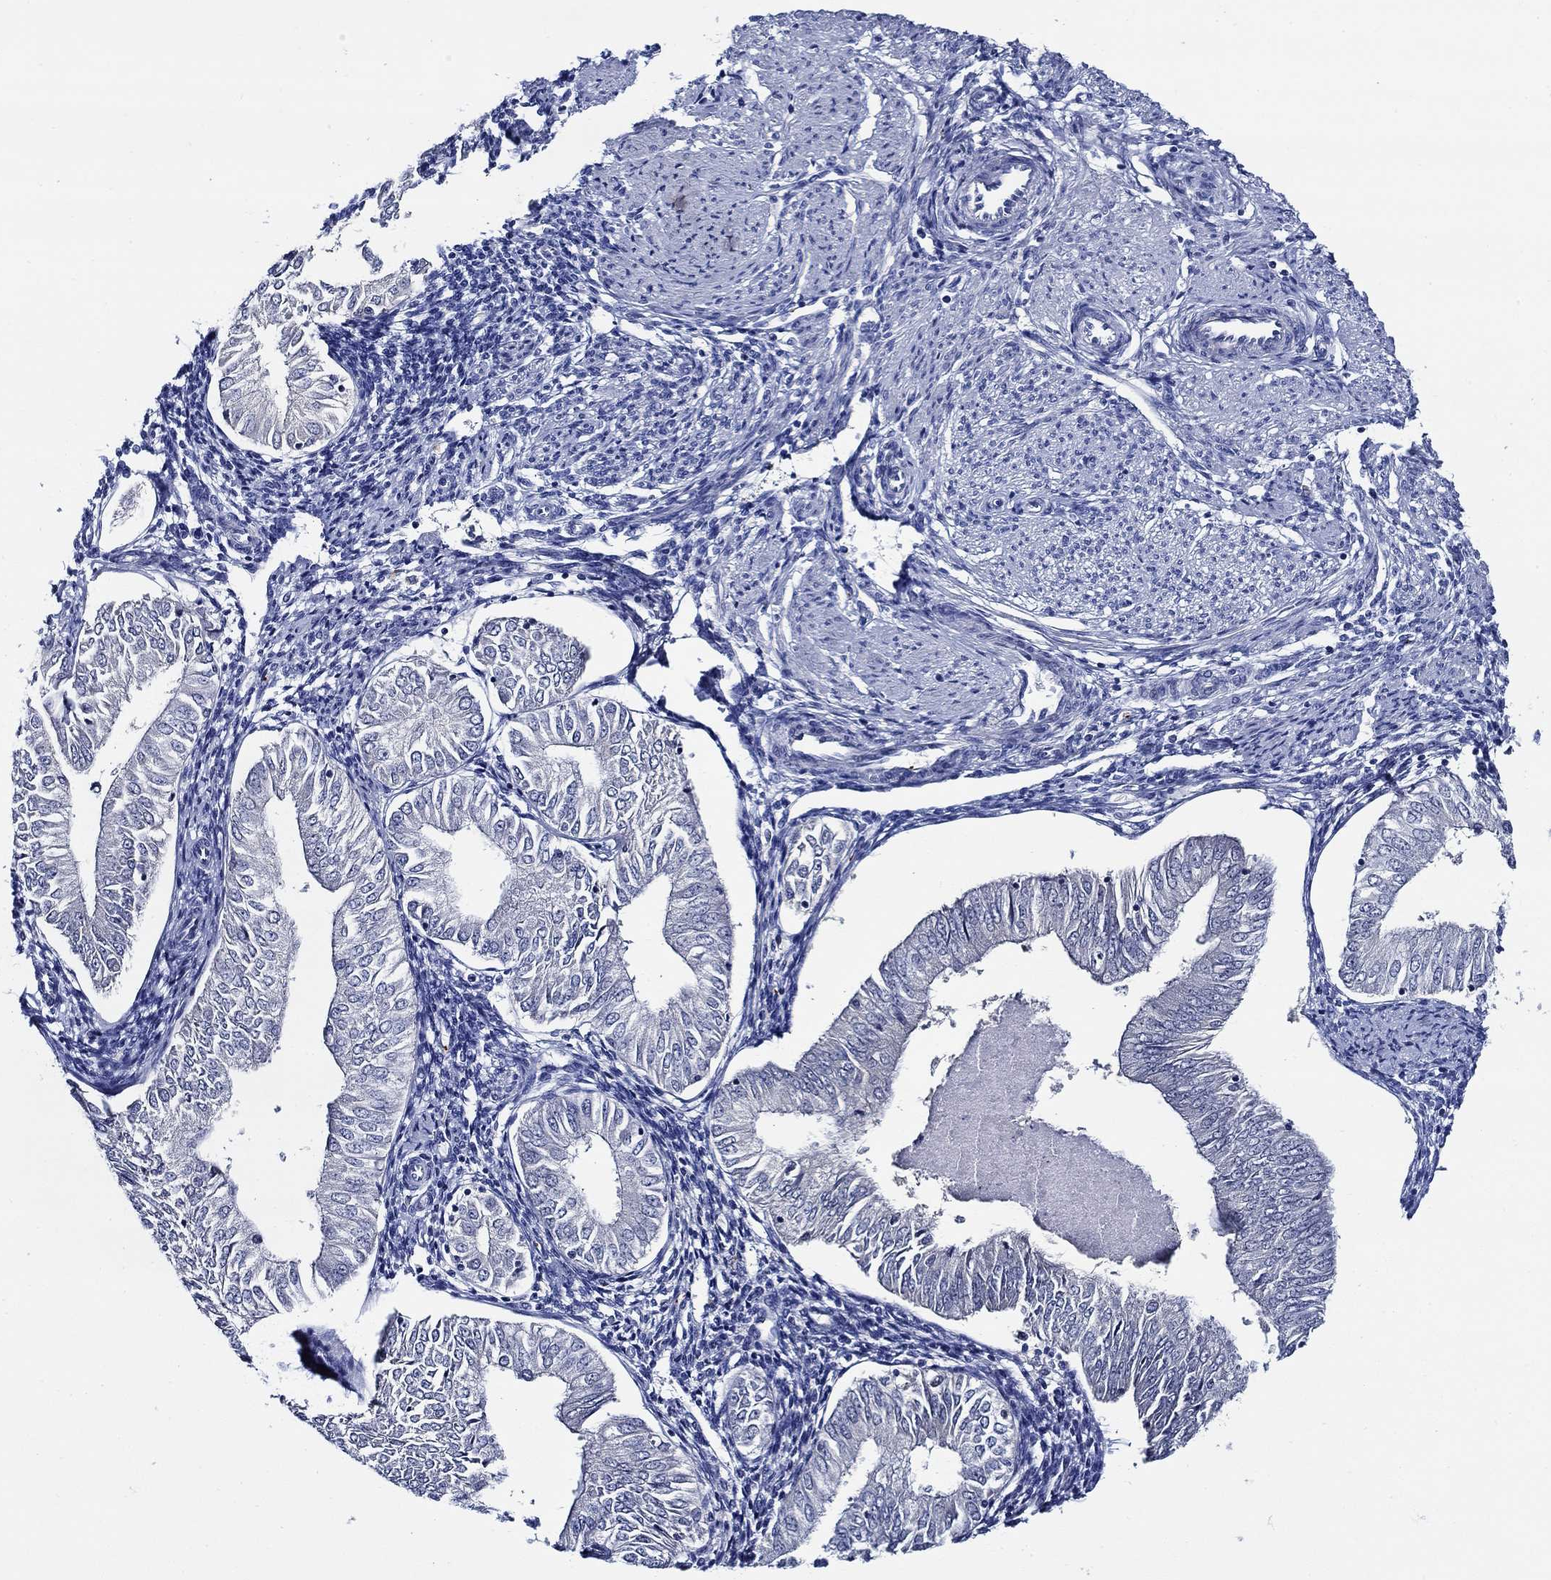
{"staining": {"intensity": "negative", "quantity": "none", "location": "none"}, "tissue": "endometrial cancer", "cell_type": "Tumor cells", "image_type": "cancer", "snomed": [{"axis": "morphology", "description": "Adenocarcinoma, NOS"}, {"axis": "topography", "description": "Endometrium"}], "caption": "Endometrial cancer stained for a protein using immunohistochemistry (IHC) exhibits no staining tumor cells.", "gene": "ALOX12", "patient": {"sex": "female", "age": 53}}